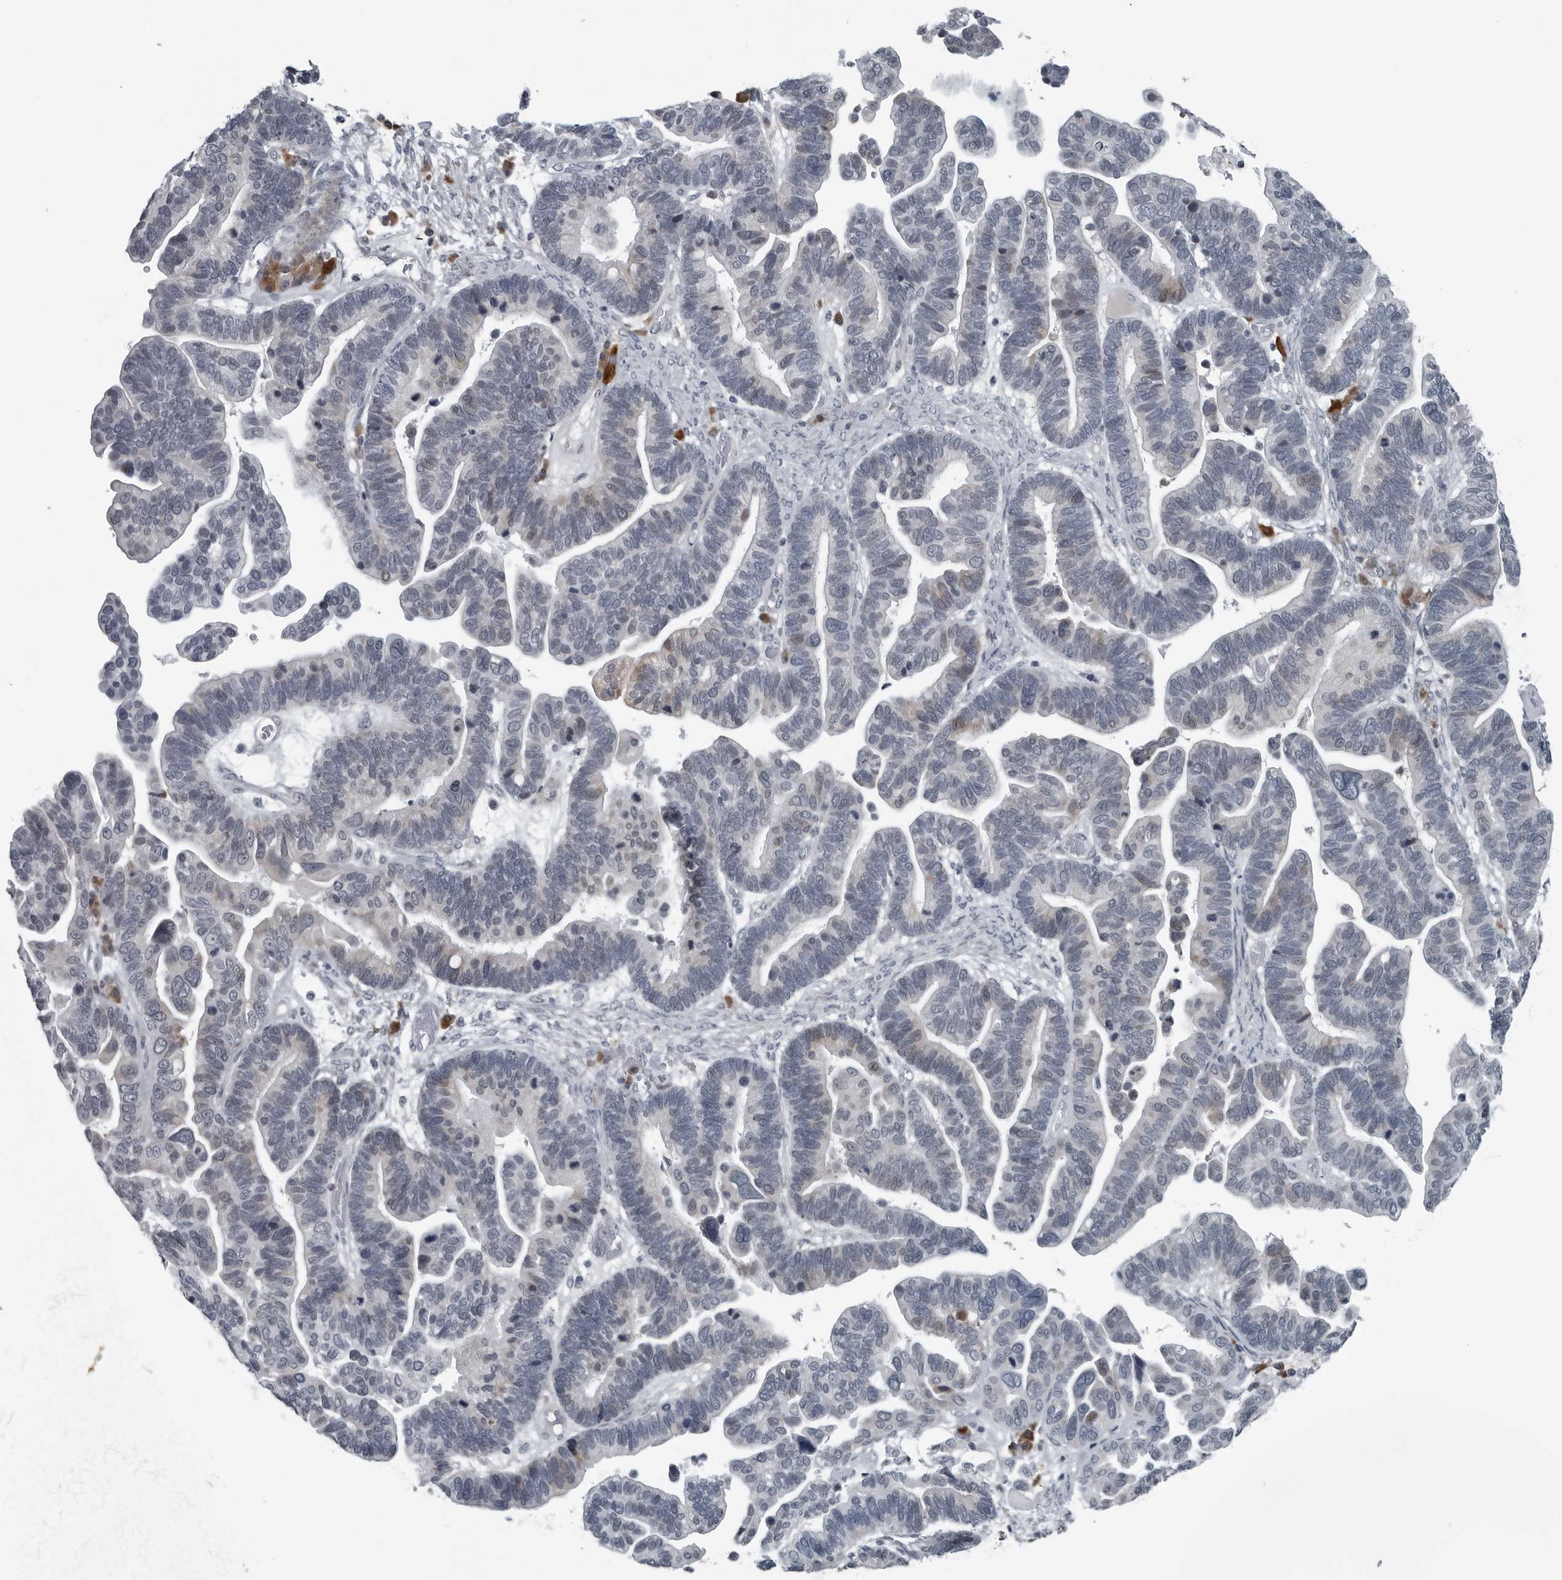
{"staining": {"intensity": "weak", "quantity": "<25%", "location": "cytoplasmic/membranous"}, "tissue": "ovarian cancer", "cell_type": "Tumor cells", "image_type": "cancer", "snomed": [{"axis": "morphology", "description": "Cystadenocarcinoma, serous, NOS"}, {"axis": "topography", "description": "Ovary"}], "caption": "This is a histopathology image of immunohistochemistry staining of ovarian serous cystadenocarcinoma, which shows no staining in tumor cells.", "gene": "DNAAF11", "patient": {"sex": "female", "age": 56}}